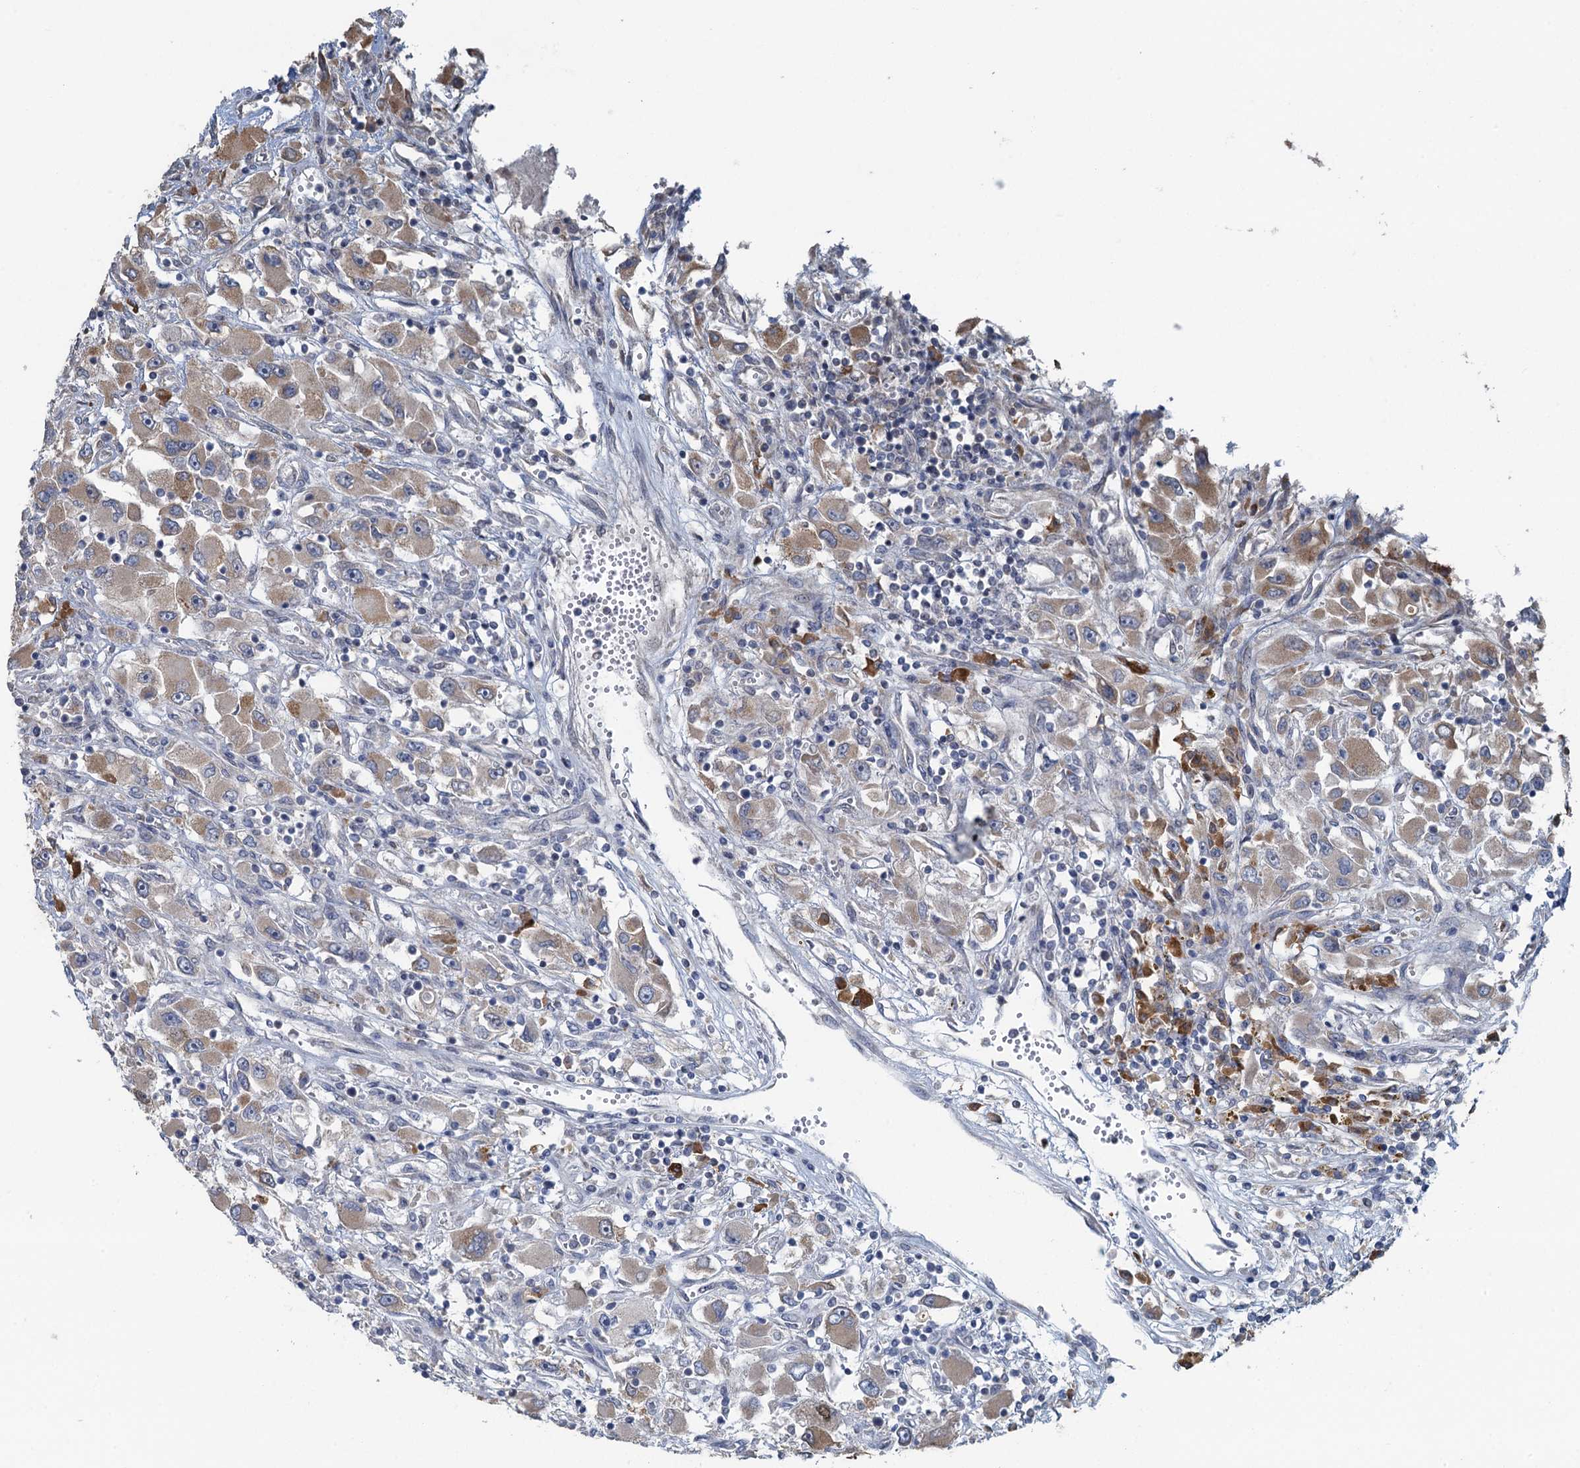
{"staining": {"intensity": "weak", "quantity": ">75%", "location": "cytoplasmic/membranous"}, "tissue": "renal cancer", "cell_type": "Tumor cells", "image_type": "cancer", "snomed": [{"axis": "morphology", "description": "Adenocarcinoma, NOS"}, {"axis": "topography", "description": "Kidney"}], "caption": "Immunohistochemical staining of human renal adenocarcinoma exhibits low levels of weak cytoplasmic/membranous protein staining in about >75% of tumor cells.", "gene": "TEX35", "patient": {"sex": "female", "age": 52}}